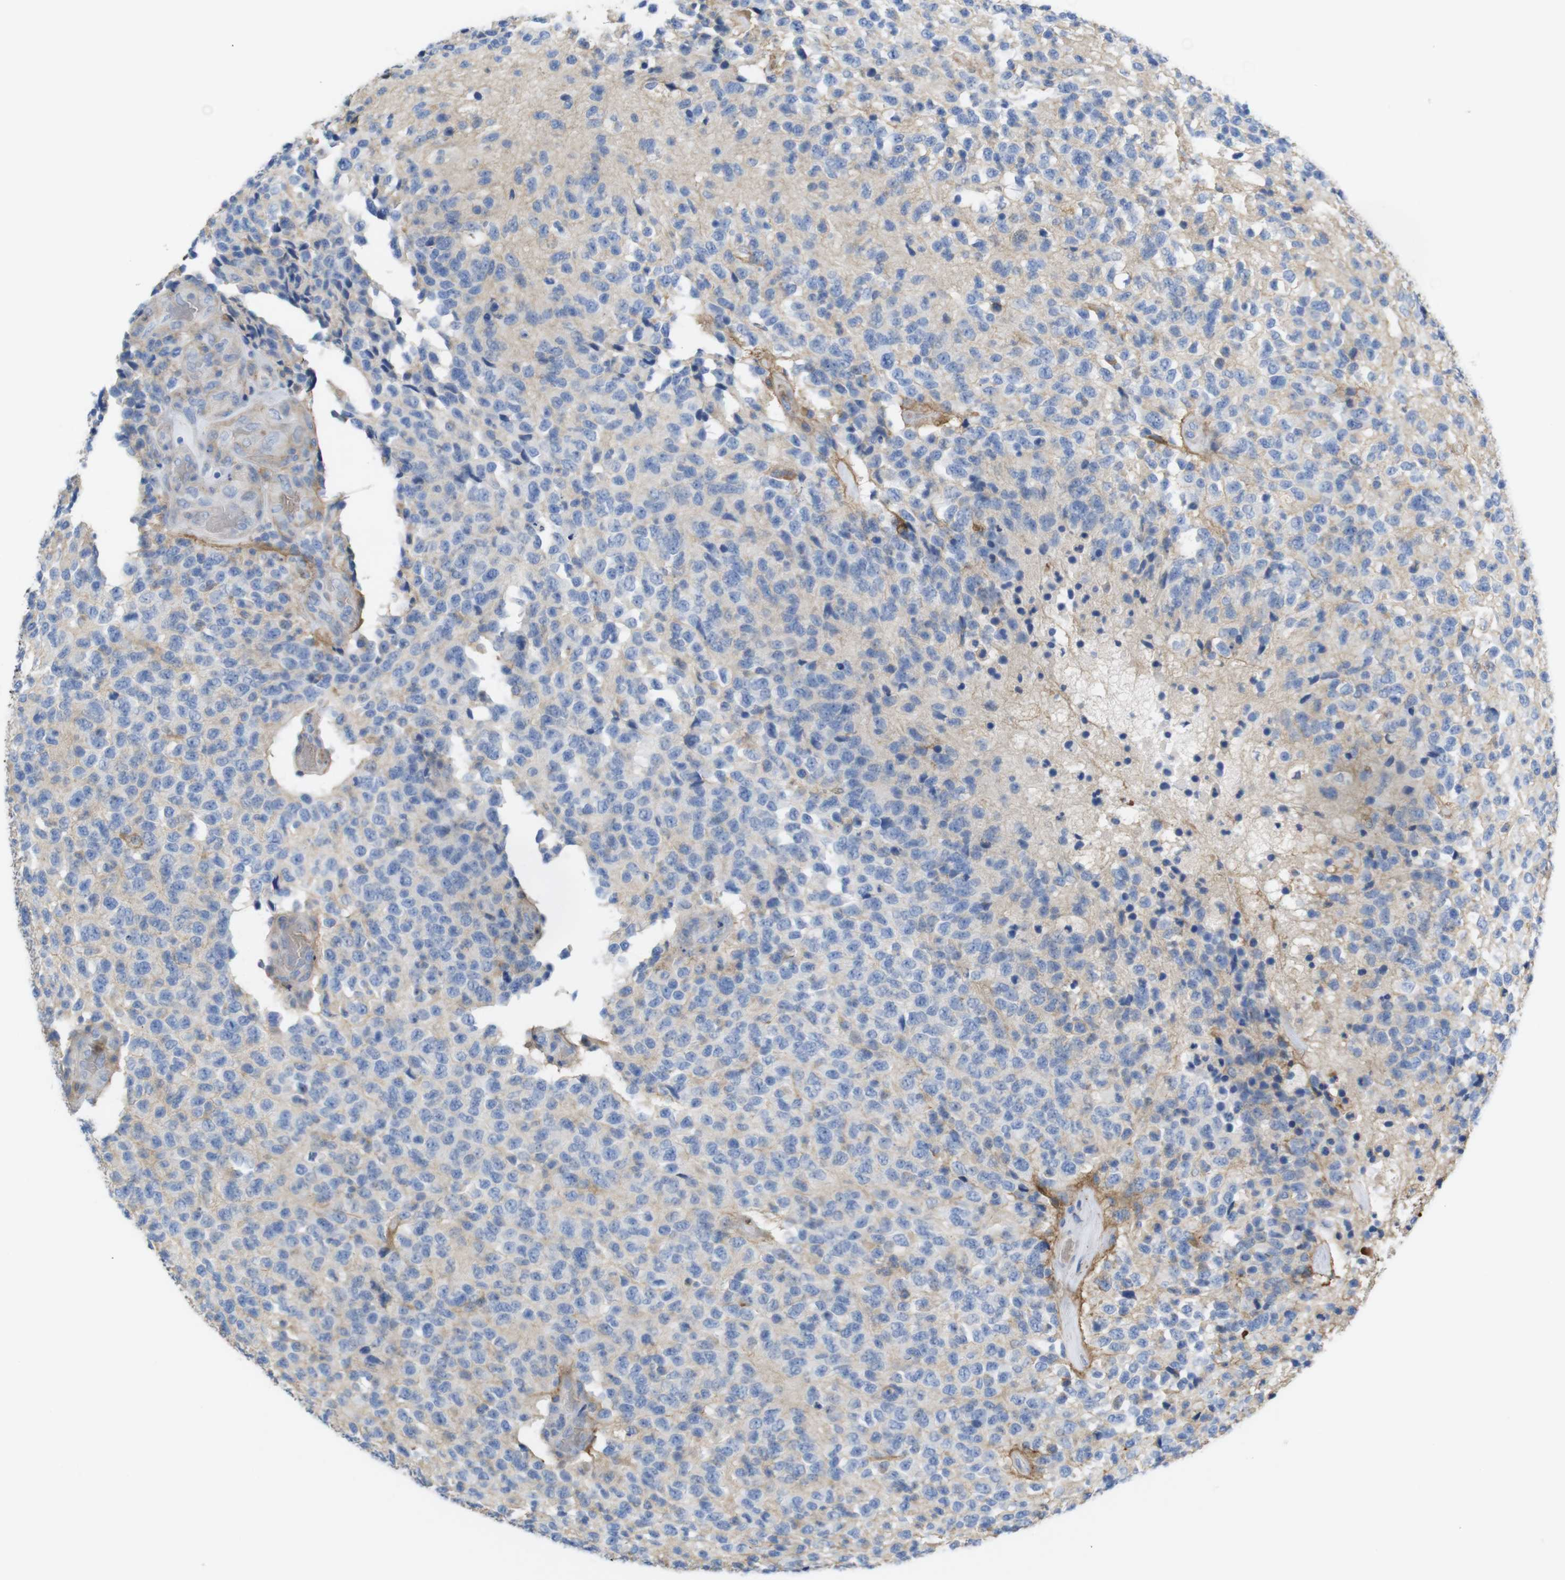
{"staining": {"intensity": "weak", "quantity": "<25%", "location": "cytoplasmic/membranous"}, "tissue": "glioma", "cell_type": "Tumor cells", "image_type": "cancer", "snomed": [{"axis": "morphology", "description": "Glioma, malignant, High grade"}, {"axis": "topography", "description": "pancreas cauda"}], "caption": "Histopathology image shows no protein staining in tumor cells of malignant glioma (high-grade) tissue.", "gene": "CYBRD1", "patient": {"sex": "male", "age": 60}}